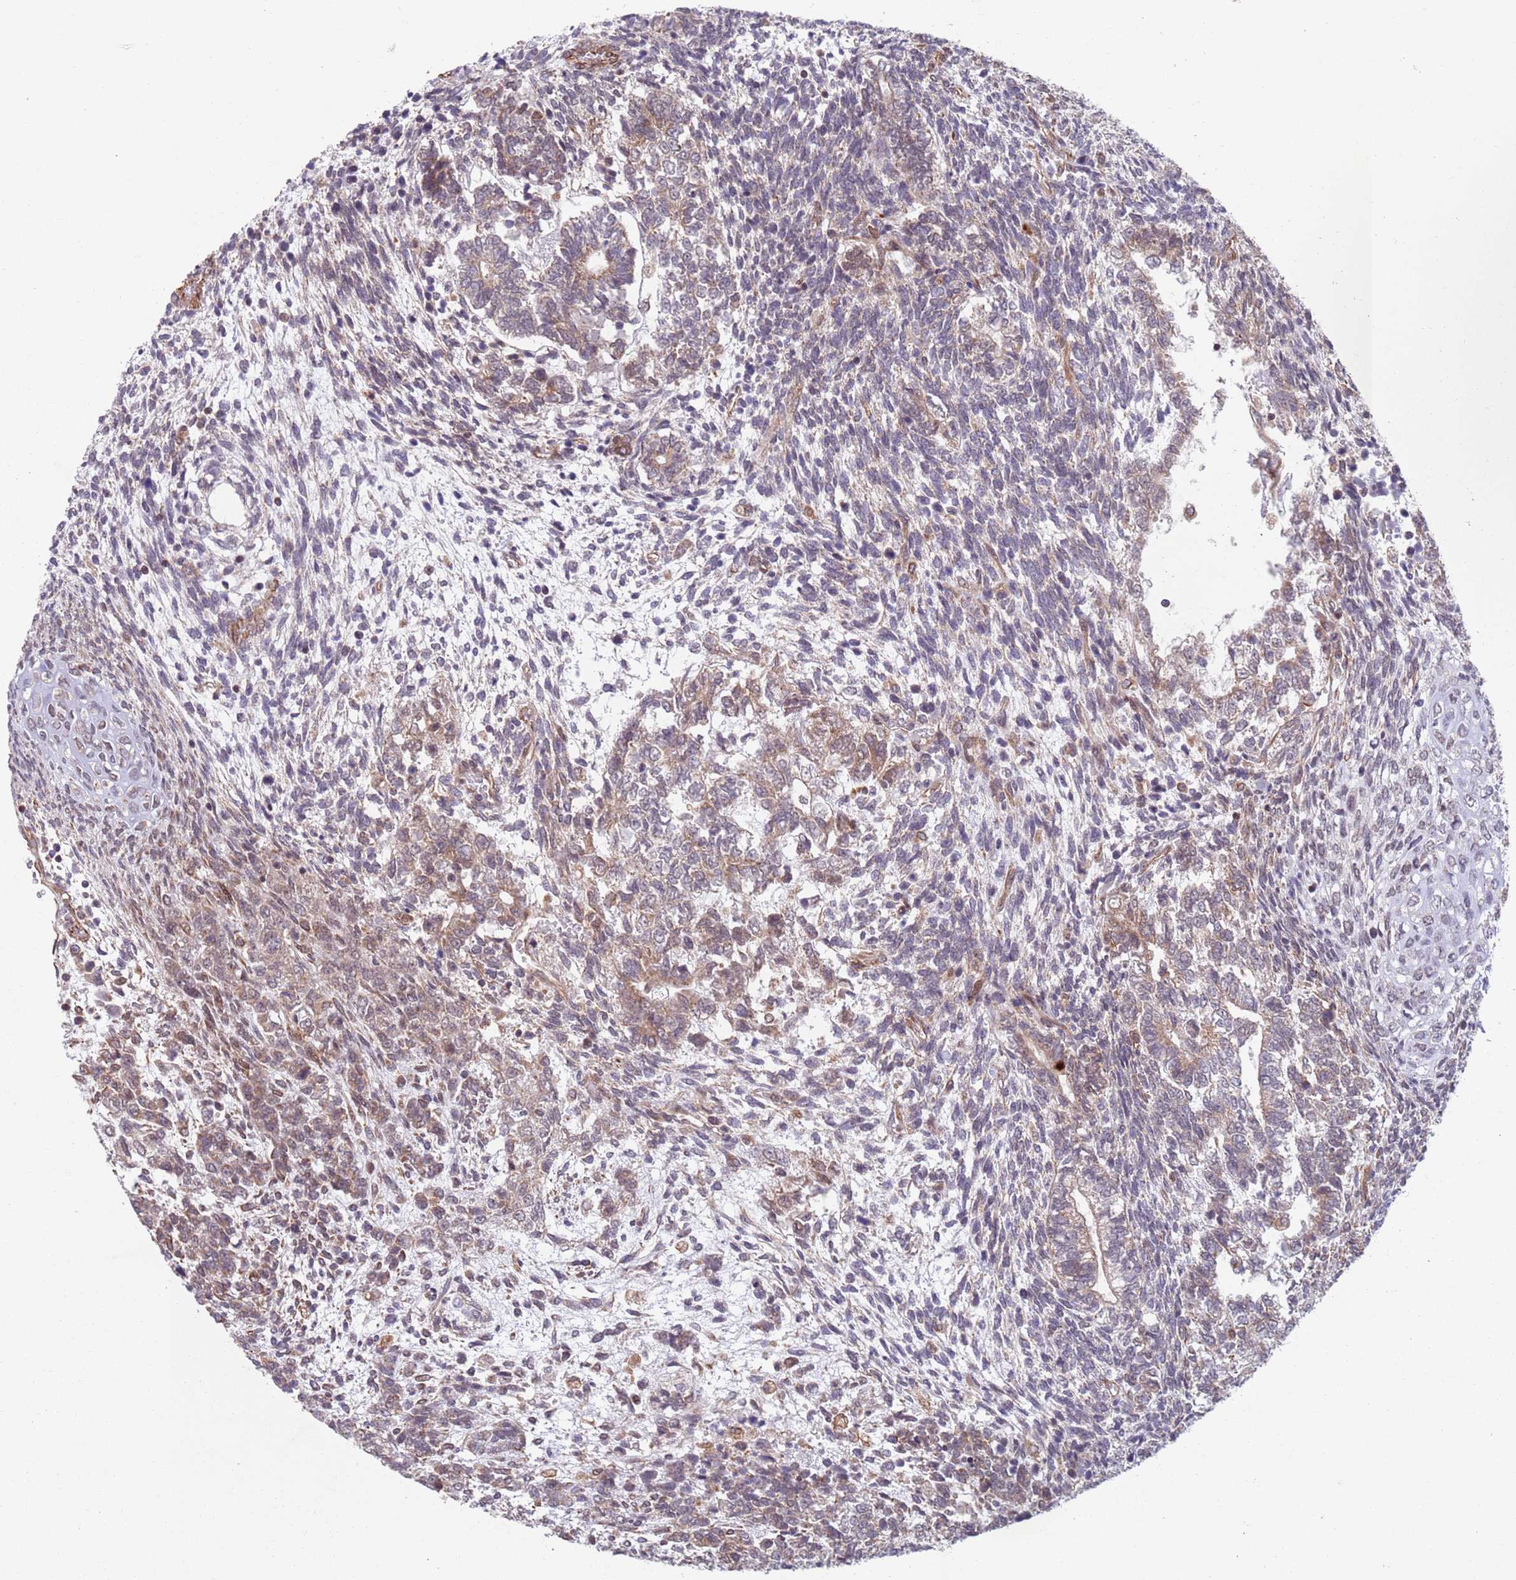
{"staining": {"intensity": "moderate", "quantity": "<25%", "location": "cytoplasmic/membranous"}, "tissue": "testis cancer", "cell_type": "Tumor cells", "image_type": "cancer", "snomed": [{"axis": "morphology", "description": "Carcinoma, Embryonal, NOS"}, {"axis": "topography", "description": "Testis"}], "caption": "A micrograph of human embryonal carcinoma (testis) stained for a protein shows moderate cytoplasmic/membranous brown staining in tumor cells.", "gene": "CHD9", "patient": {"sex": "male", "age": 23}}